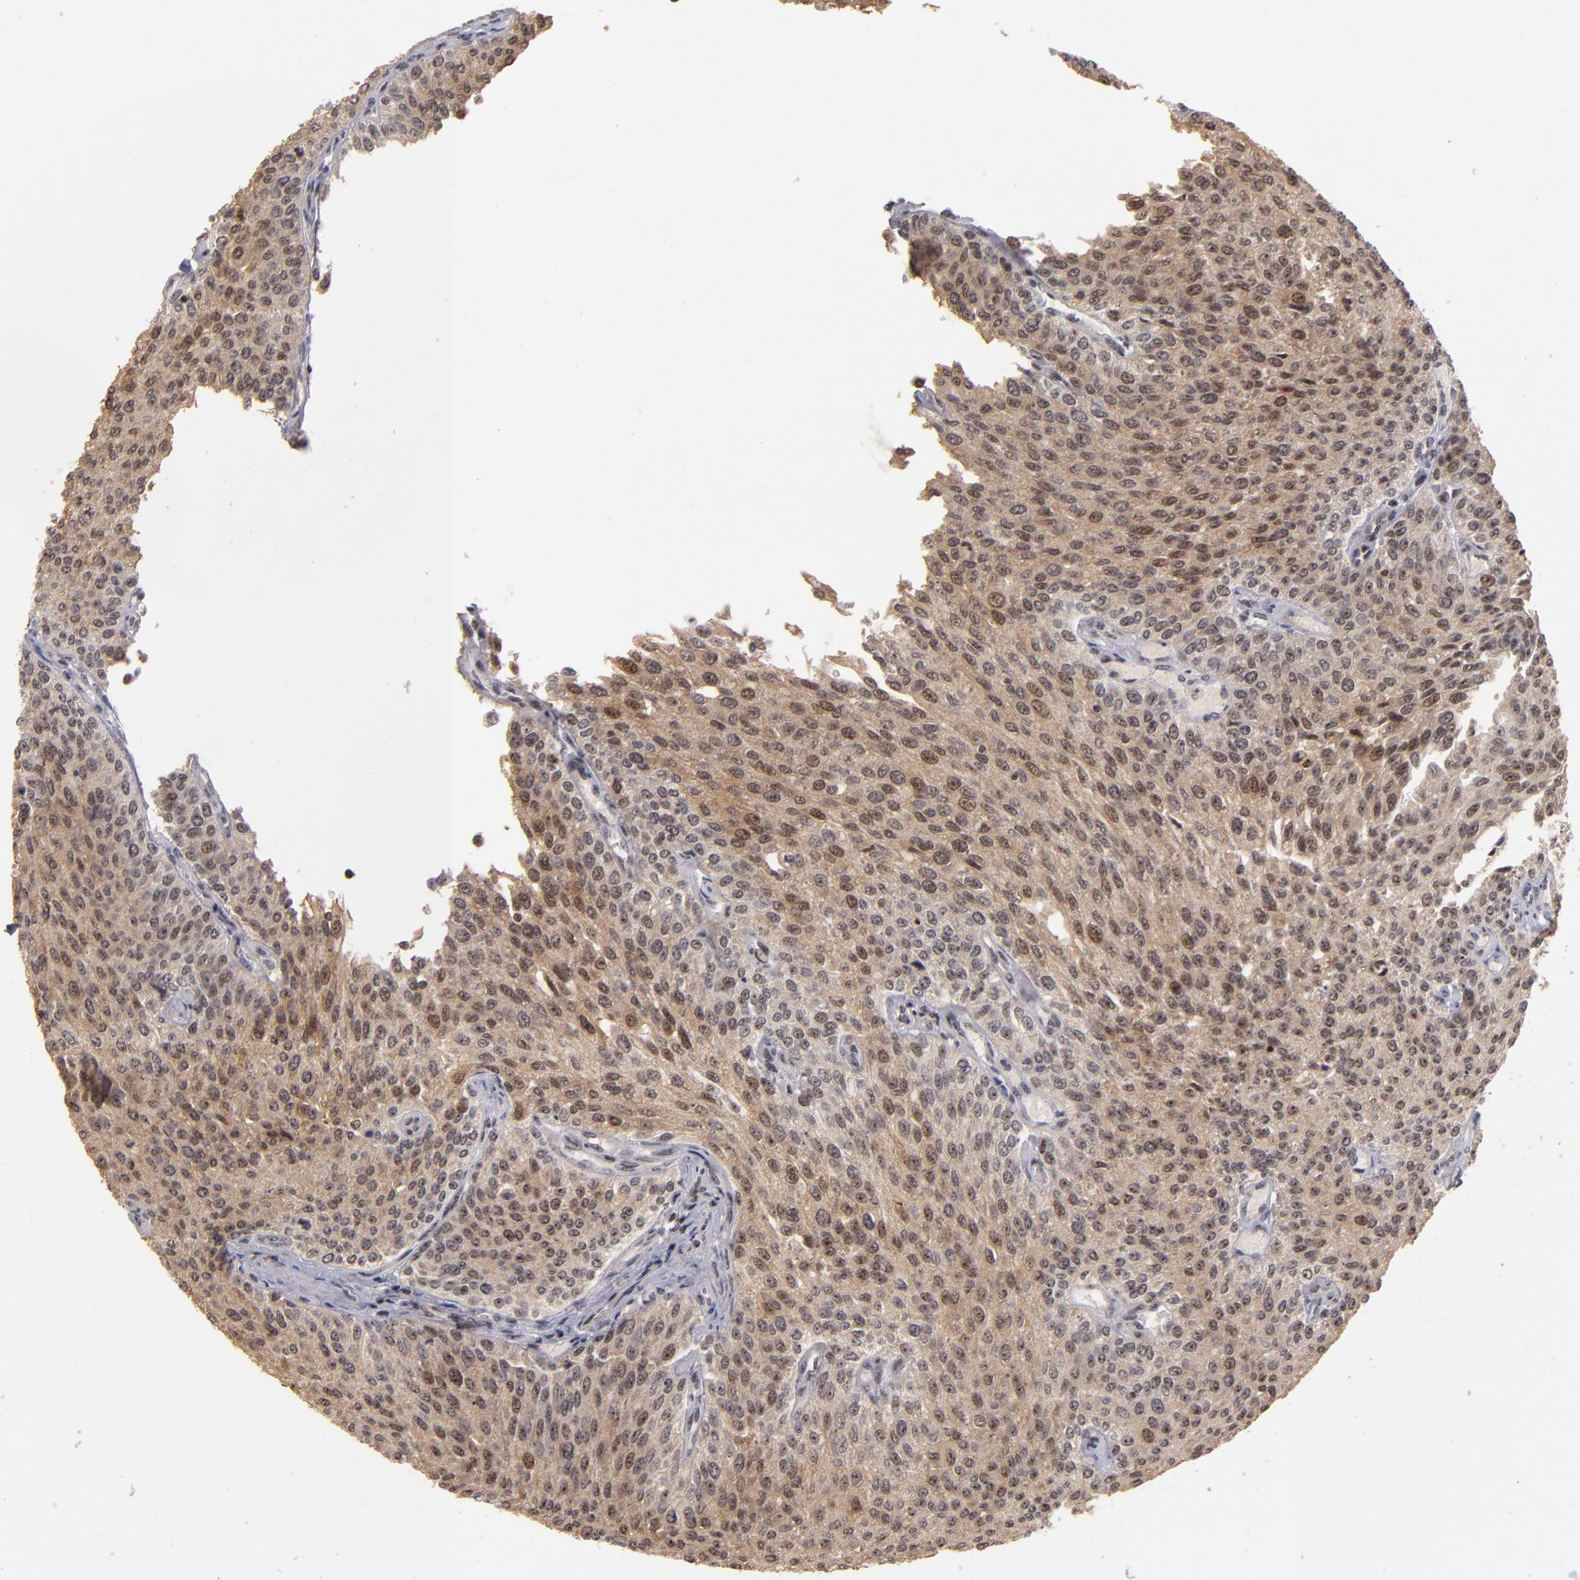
{"staining": {"intensity": "moderate", "quantity": ">75%", "location": "cytoplasmic/membranous,nuclear"}, "tissue": "urothelial cancer", "cell_type": "Tumor cells", "image_type": "cancer", "snomed": [{"axis": "morphology", "description": "Urothelial carcinoma, Low grade"}, {"axis": "topography", "description": "Urinary bladder"}], "caption": "Immunohistochemistry (IHC) staining of low-grade urothelial carcinoma, which reveals medium levels of moderate cytoplasmic/membranous and nuclear positivity in about >75% of tumor cells indicating moderate cytoplasmic/membranous and nuclear protein expression. The staining was performed using DAB (brown) for protein detection and nuclei were counterstained in hematoxylin (blue).", "gene": "PCNX4", "patient": {"sex": "female", "age": 73}}